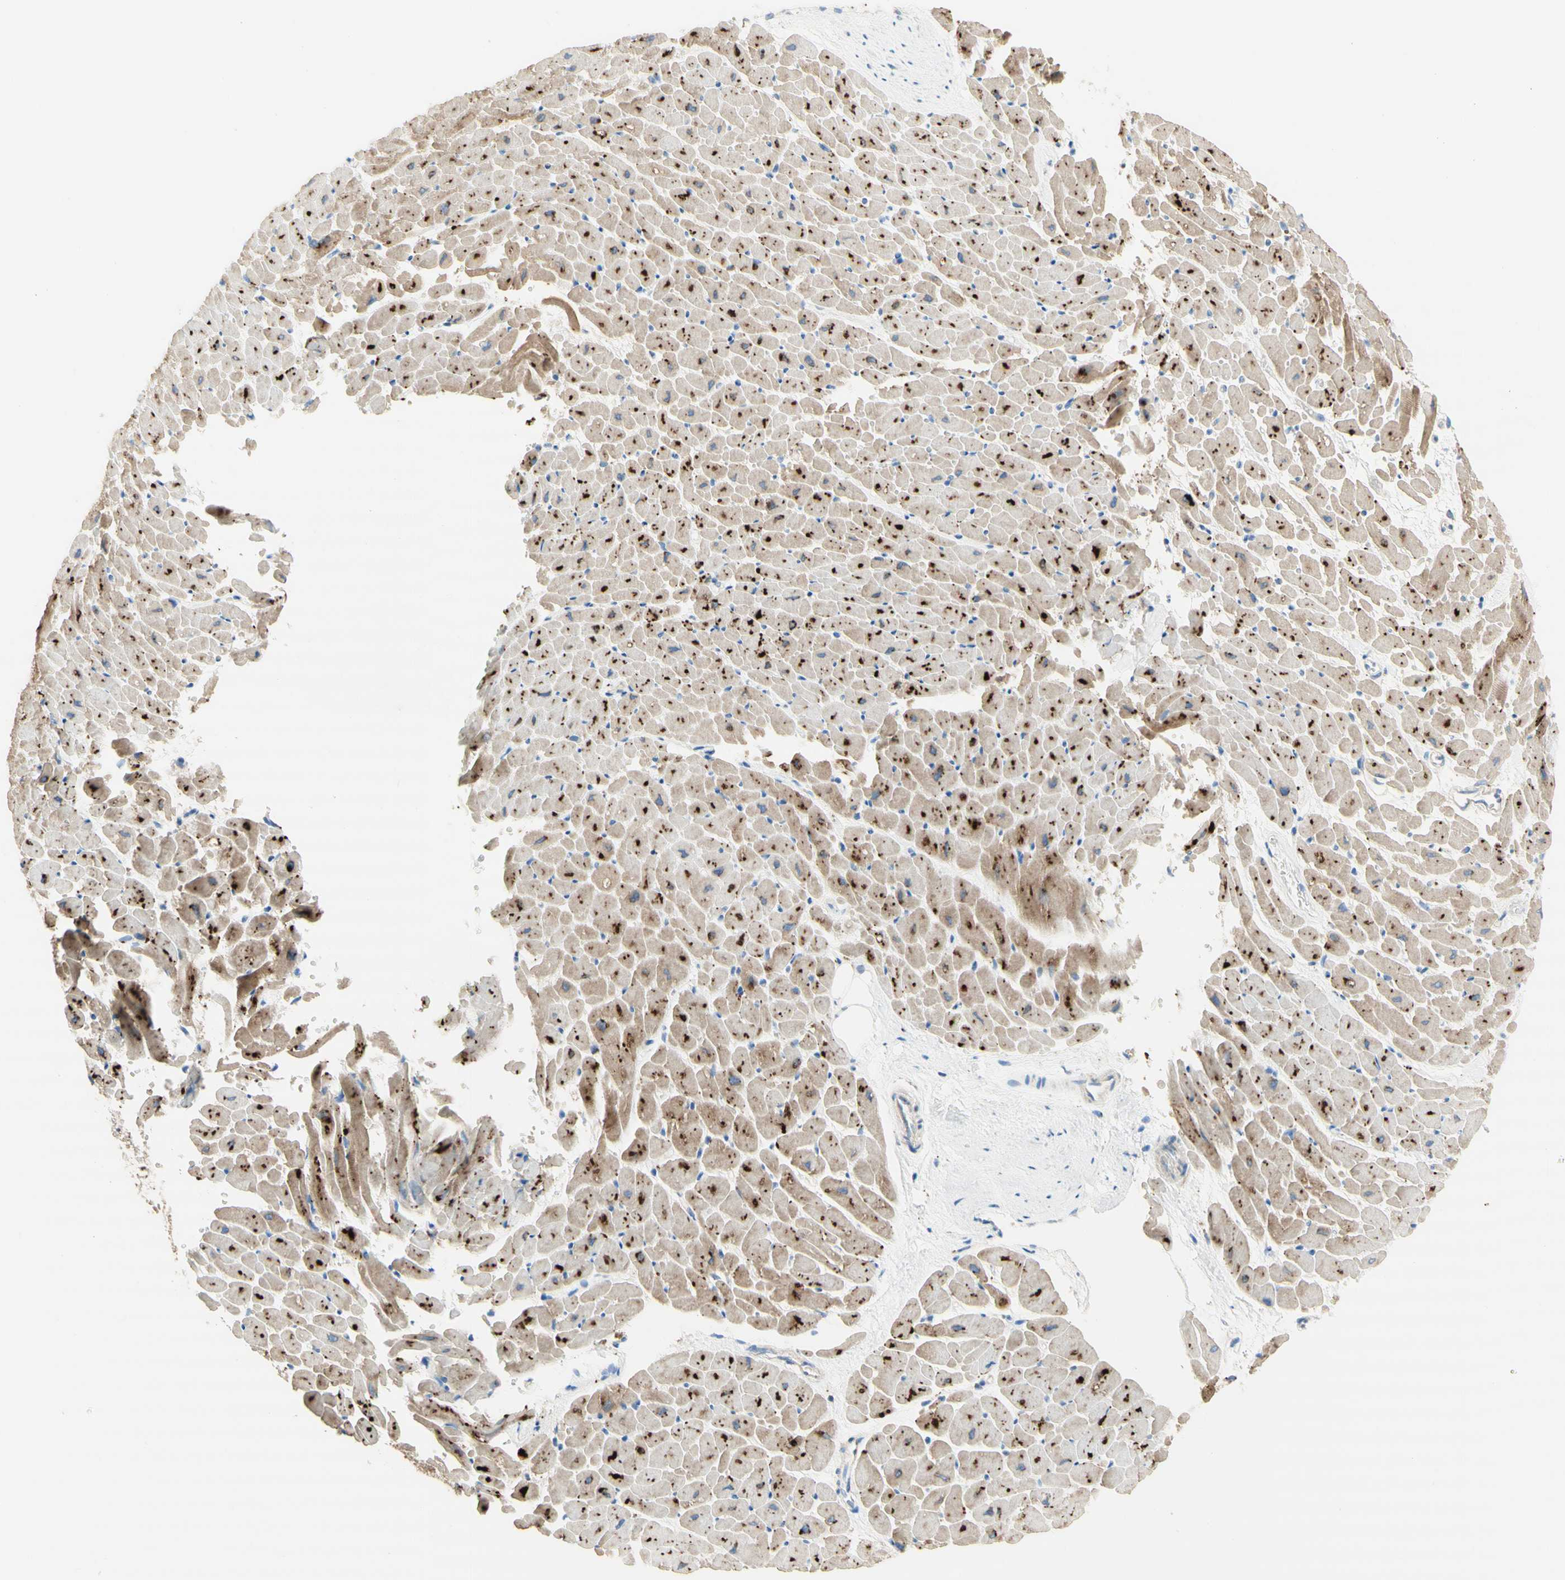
{"staining": {"intensity": "moderate", "quantity": ">75%", "location": "cytoplasmic/membranous"}, "tissue": "heart muscle", "cell_type": "Cardiomyocytes", "image_type": "normal", "snomed": [{"axis": "morphology", "description": "Normal tissue, NOS"}, {"axis": "topography", "description": "Heart"}], "caption": "Moderate cytoplasmic/membranous positivity is seen in approximately >75% of cardiomyocytes in normal heart muscle. The staining is performed using DAB brown chromogen to label protein expression. The nuclei are counter-stained blue using hematoxylin.", "gene": "URB2", "patient": {"sex": "male", "age": 45}}